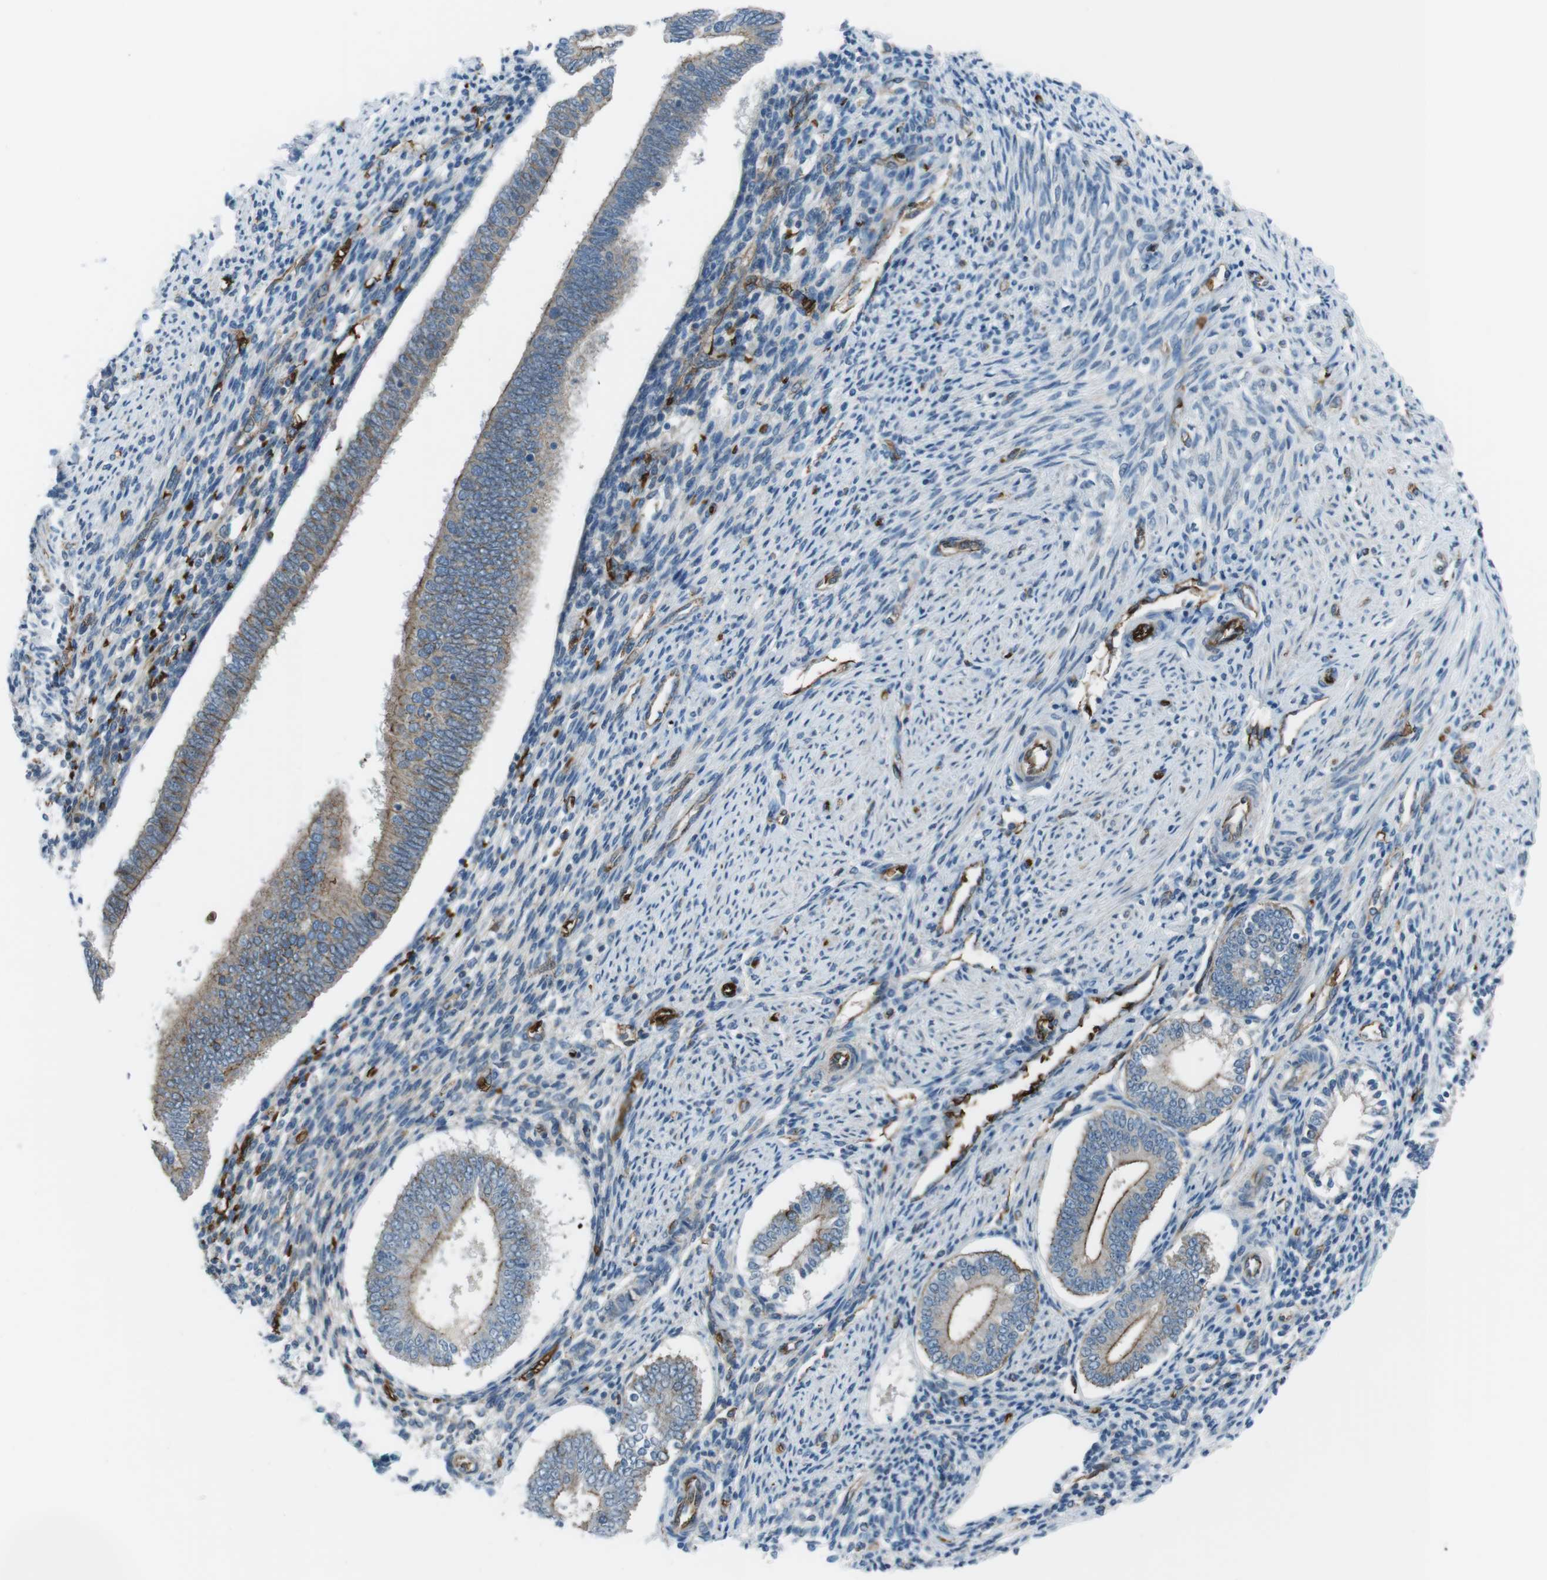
{"staining": {"intensity": "moderate", "quantity": "<25%", "location": "cytoplasmic/membranous"}, "tissue": "endometrium", "cell_type": "Cells in endometrial stroma", "image_type": "normal", "snomed": [{"axis": "morphology", "description": "Normal tissue, NOS"}, {"axis": "topography", "description": "Endometrium"}], "caption": "Cells in endometrial stroma display low levels of moderate cytoplasmic/membranous staining in about <25% of cells in normal human endometrium.", "gene": "SPTA1", "patient": {"sex": "female", "age": 42}}